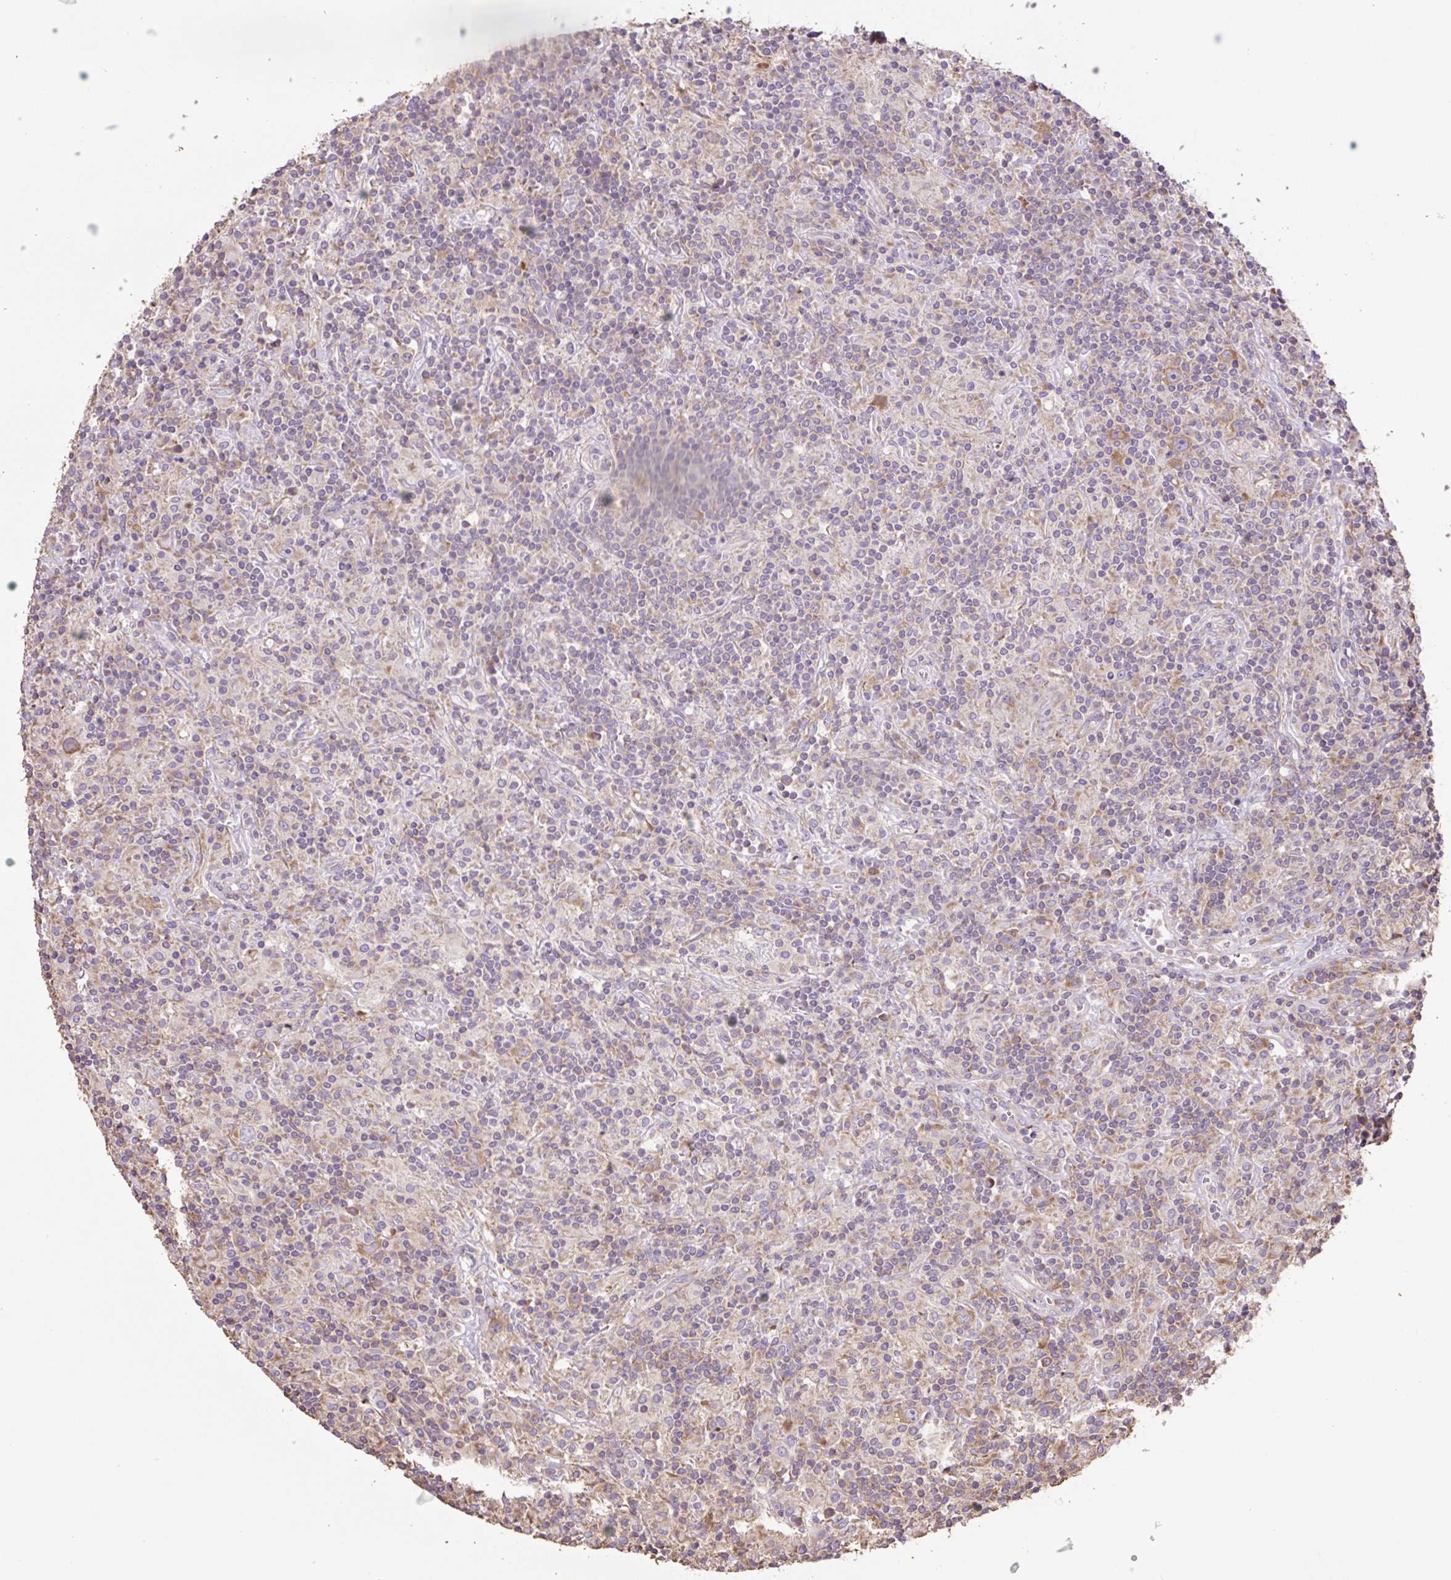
{"staining": {"intensity": "moderate", "quantity": ">75%", "location": "cytoplasmic/membranous"}, "tissue": "lymphoma", "cell_type": "Tumor cells", "image_type": "cancer", "snomed": [{"axis": "morphology", "description": "Hodgkin's disease, NOS"}, {"axis": "topography", "description": "Lymph node"}], "caption": "This is an image of immunohistochemistry (IHC) staining of lymphoma, which shows moderate expression in the cytoplasmic/membranous of tumor cells.", "gene": "RPS23", "patient": {"sex": "male", "age": 70}}